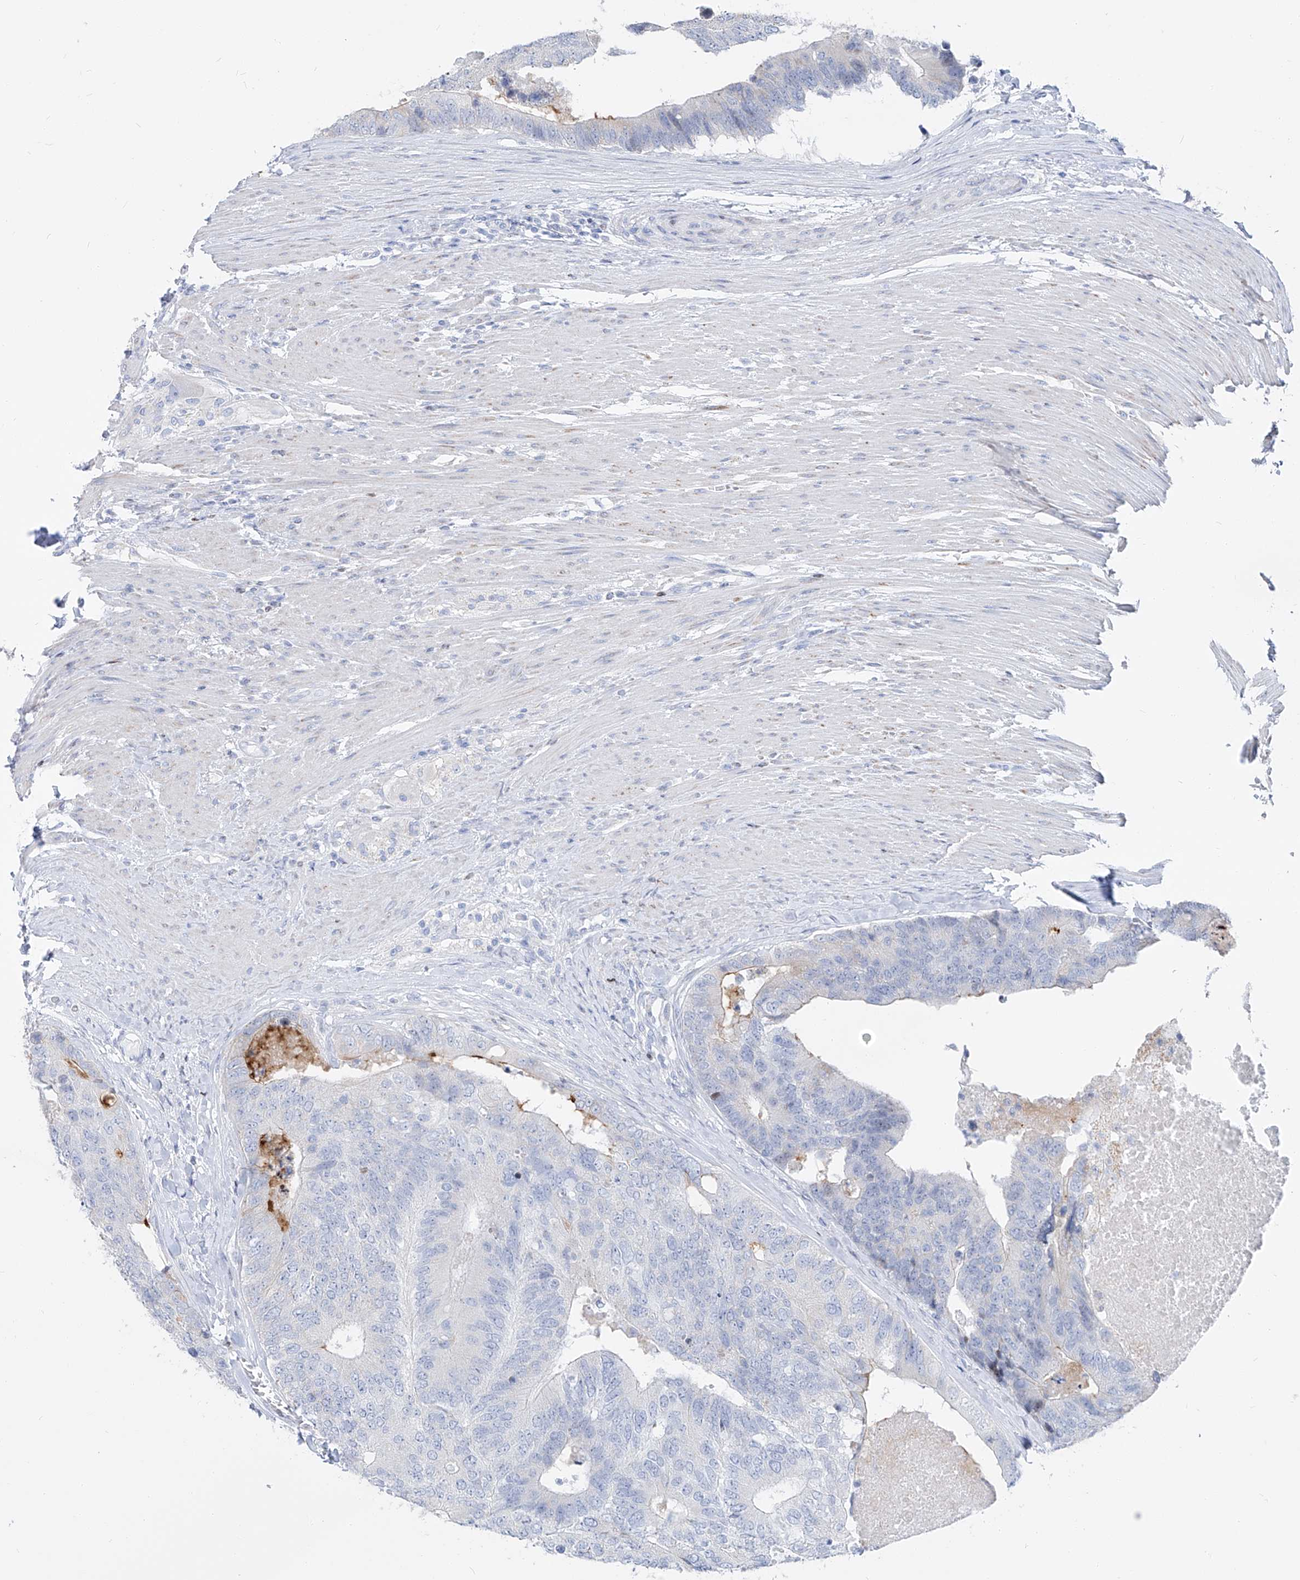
{"staining": {"intensity": "negative", "quantity": "none", "location": "none"}, "tissue": "colorectal cancer", "cell_type": "Tumor cells", "image_type": "cancer", "snomed": [{"axis": "morphology", "description": "Adenocarcinoma, NOS"}, {"axis": "topography", "description": "Colon"}], "caption": "IHC micrograph of adenocarcinoma (colorectal) stained for a protein (brown), which shows no expression in tumor cells. (Stains: DAB (3,3'-diaminobenzidine) immunohistochemistry (IHC) with hematoxylin counter stain, Microscopy: brightfield microscopy at high magnification).", "gene": "FRS3", "patient": {"sex": "female", "age": 67}}